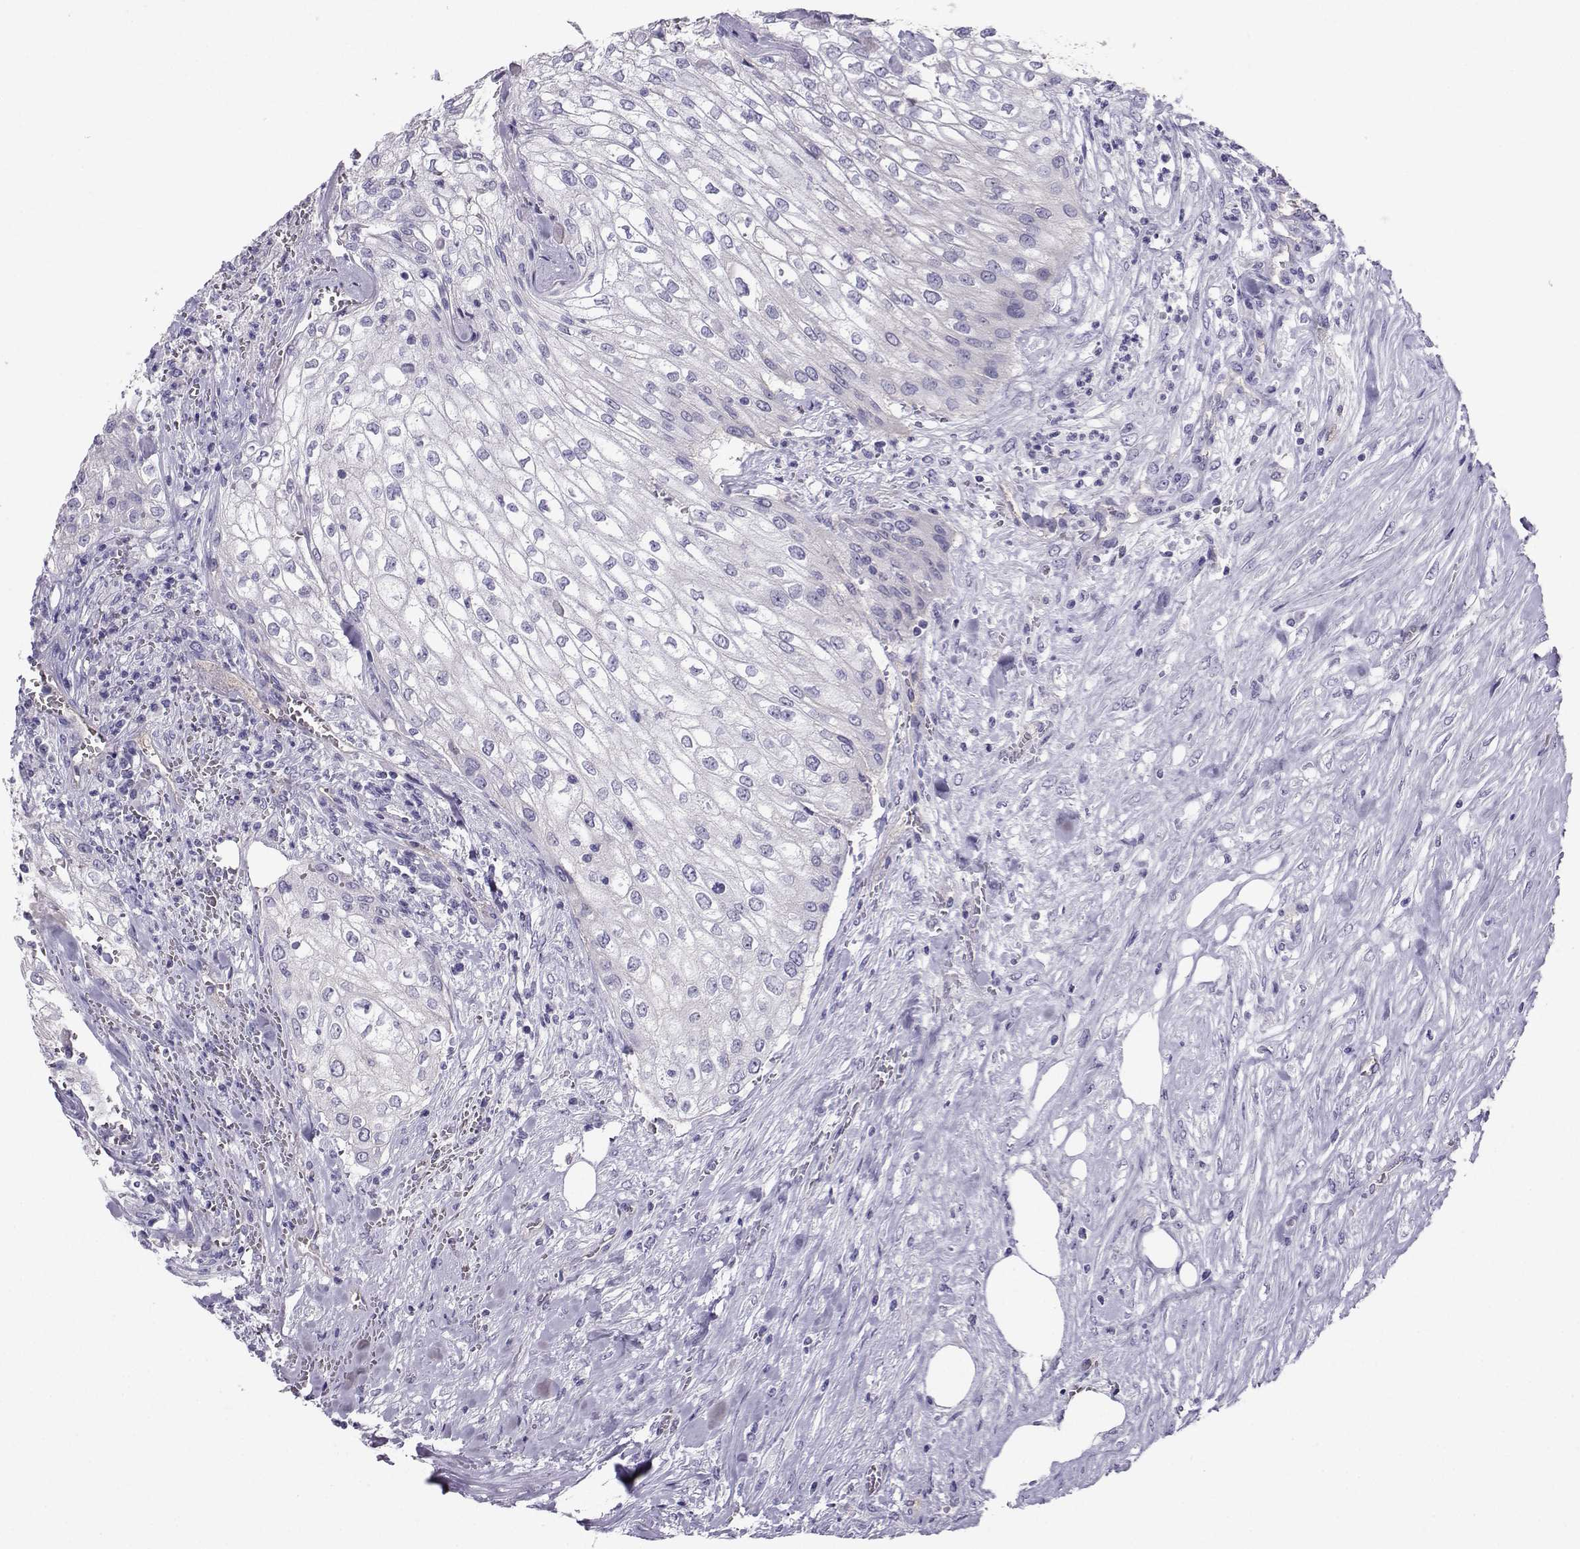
{"staining": {"intensity": "negative", "quantity": "none", "location": "none"}, "tissue": "urothelial cancer", "cell_type": "Tumor cells", "image_type": "cancer", "snomed": [{"axis": "morphology", "description": "Urothelial carcinoma, High grade"}, {"axis": "topography", "description": "Urinary bladder"}], "caption": "This is an immunohistochemistry (IHC) image of human urothelial cancer. There is no staining in tumor cells.", "gene": "CLUL1", "patient": {"sex": "male", "age": 62}}